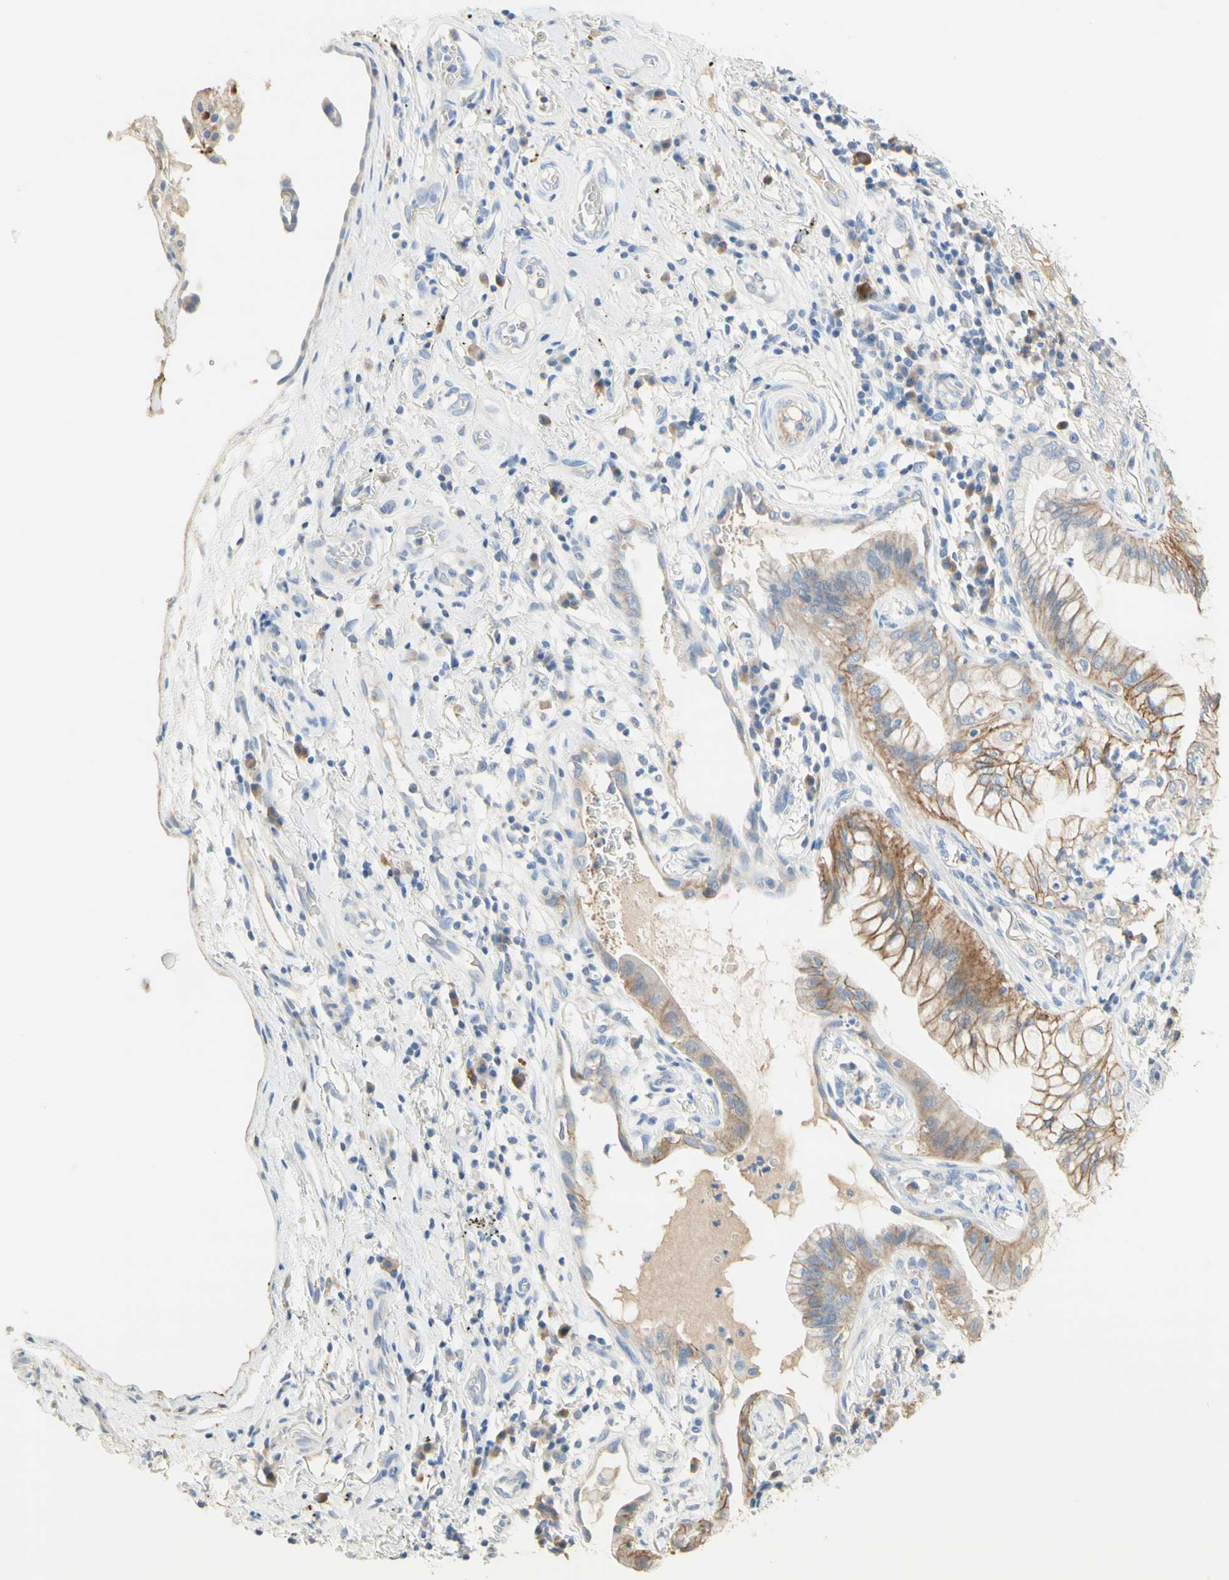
{"staining": {"intensity": "moderate", "quantity": ">75%", "location": "cytoplasmic/membranous"}, "tissue": "lung cancer", "cell_type": "Tumor cells", "image_type": "cancer", "snomed": [{"axis": "morphology", "description": "Adenocarcinoma, NOS"}, {"axis": "topography", "description": "Lung"}], "caption": "Lung cancer stained with a brown dye reveals moderate cytoplasmic/membranous positive expression in about >75% of tumor cells.", "gene": "NECTIN4", "patient": {"sex": "female", "age": 70}}